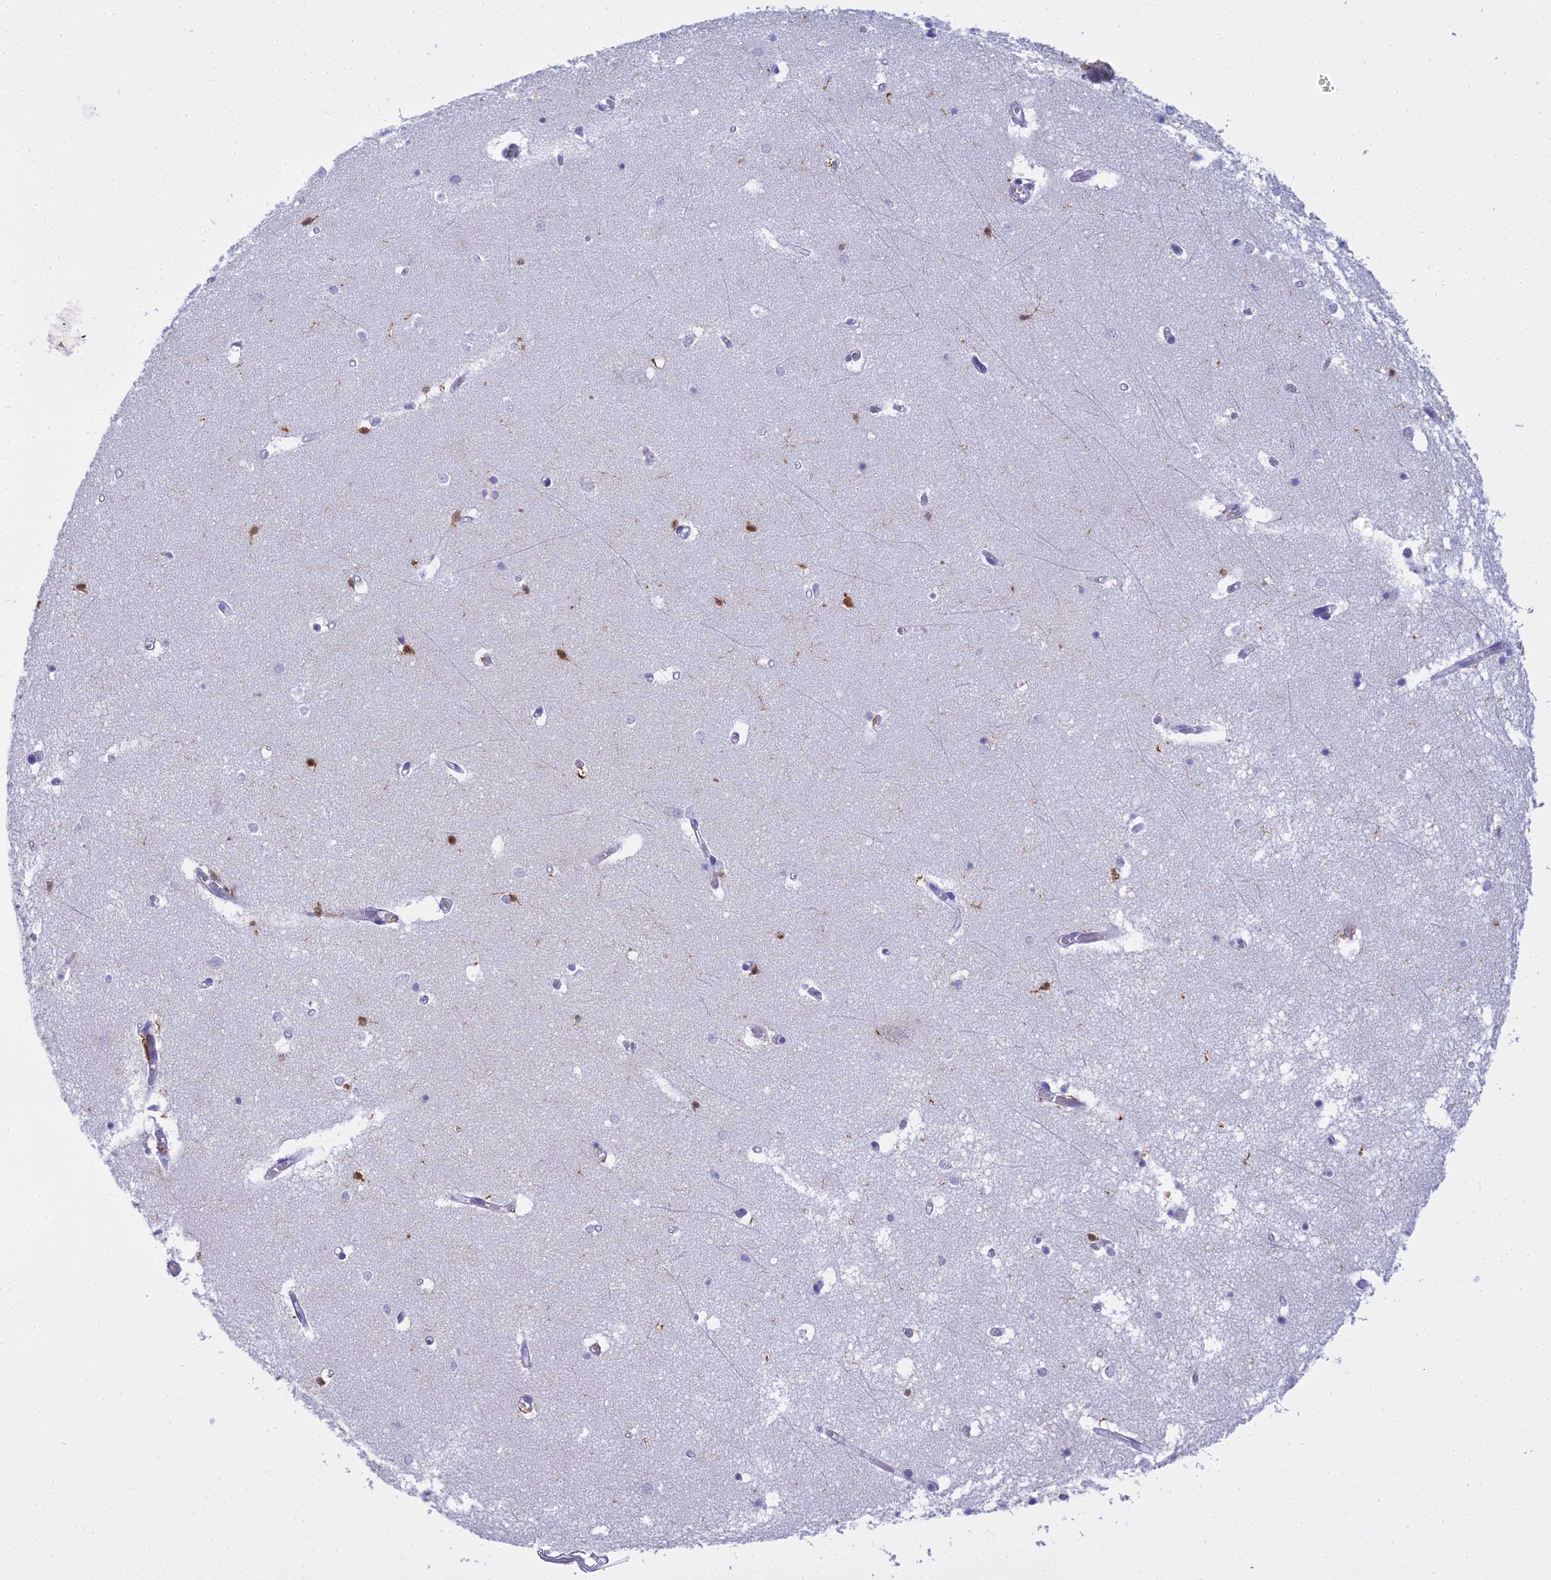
{"staining": {"intensity": "moderate", "quantity": "<25%", "location": "cytoplasmic/membranous"}, "tissue": "hippocampus", "cell_type": "Glial cells", "image_type": "normal", "snomed": [{"axis": "morphology", "description": "Normal tissue, NOS"}, {"axis": "topography", "description": "Hippocampus"}], "caption": "High-power microscopy captured an immunohistochemistry photomicrograph of normal hippocampus, revealing moderate cytoplasmic/membranous staining in approximately <25% of glial cells.", "gene": "BLNK", "patient": {"sex": "male", "age": 70}}